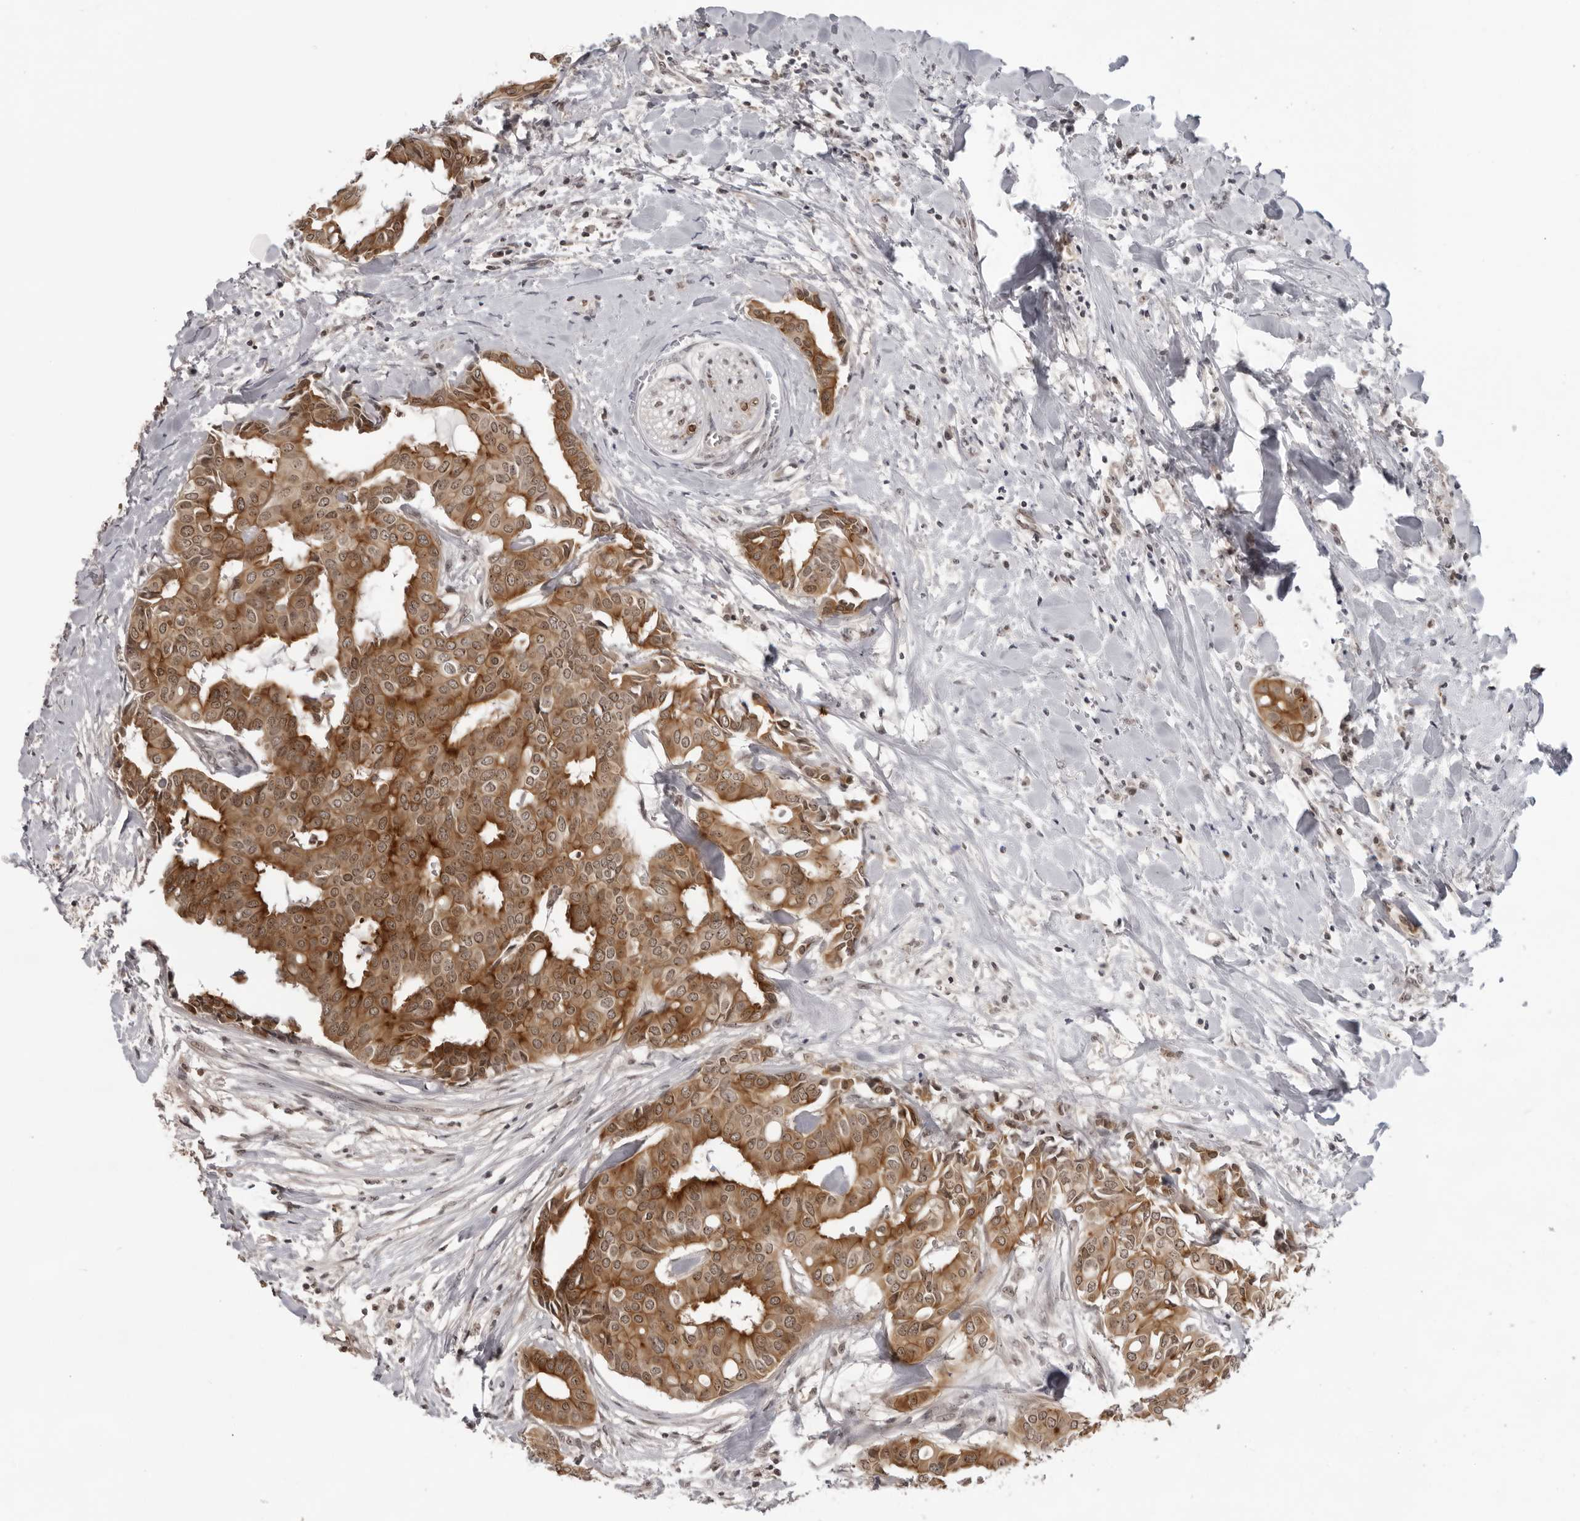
{"staining": {"intensity": "strong", "quantity": ">75%", "location": "cytoplasmic/membranous"}, "tissue": "head and neck cancer", "cell_type": "Tumor cells", "image_type": "cancer", "snomed": [{"axis": "morphology", "description": "Adenocarcinoma, NOS"}, {"axis": "topography", "description": "Salivary gland"}, {"axis": "topography", "description": "Head-Neck"}], "caption": "Immunohistochemical staining of head and neck cancer shows strong cytoplasmic/membranous protein expression in approximately >75% of tumor cells.", "gene": "EXOSC10", "patient": {"sex": "female", "age": 59}}